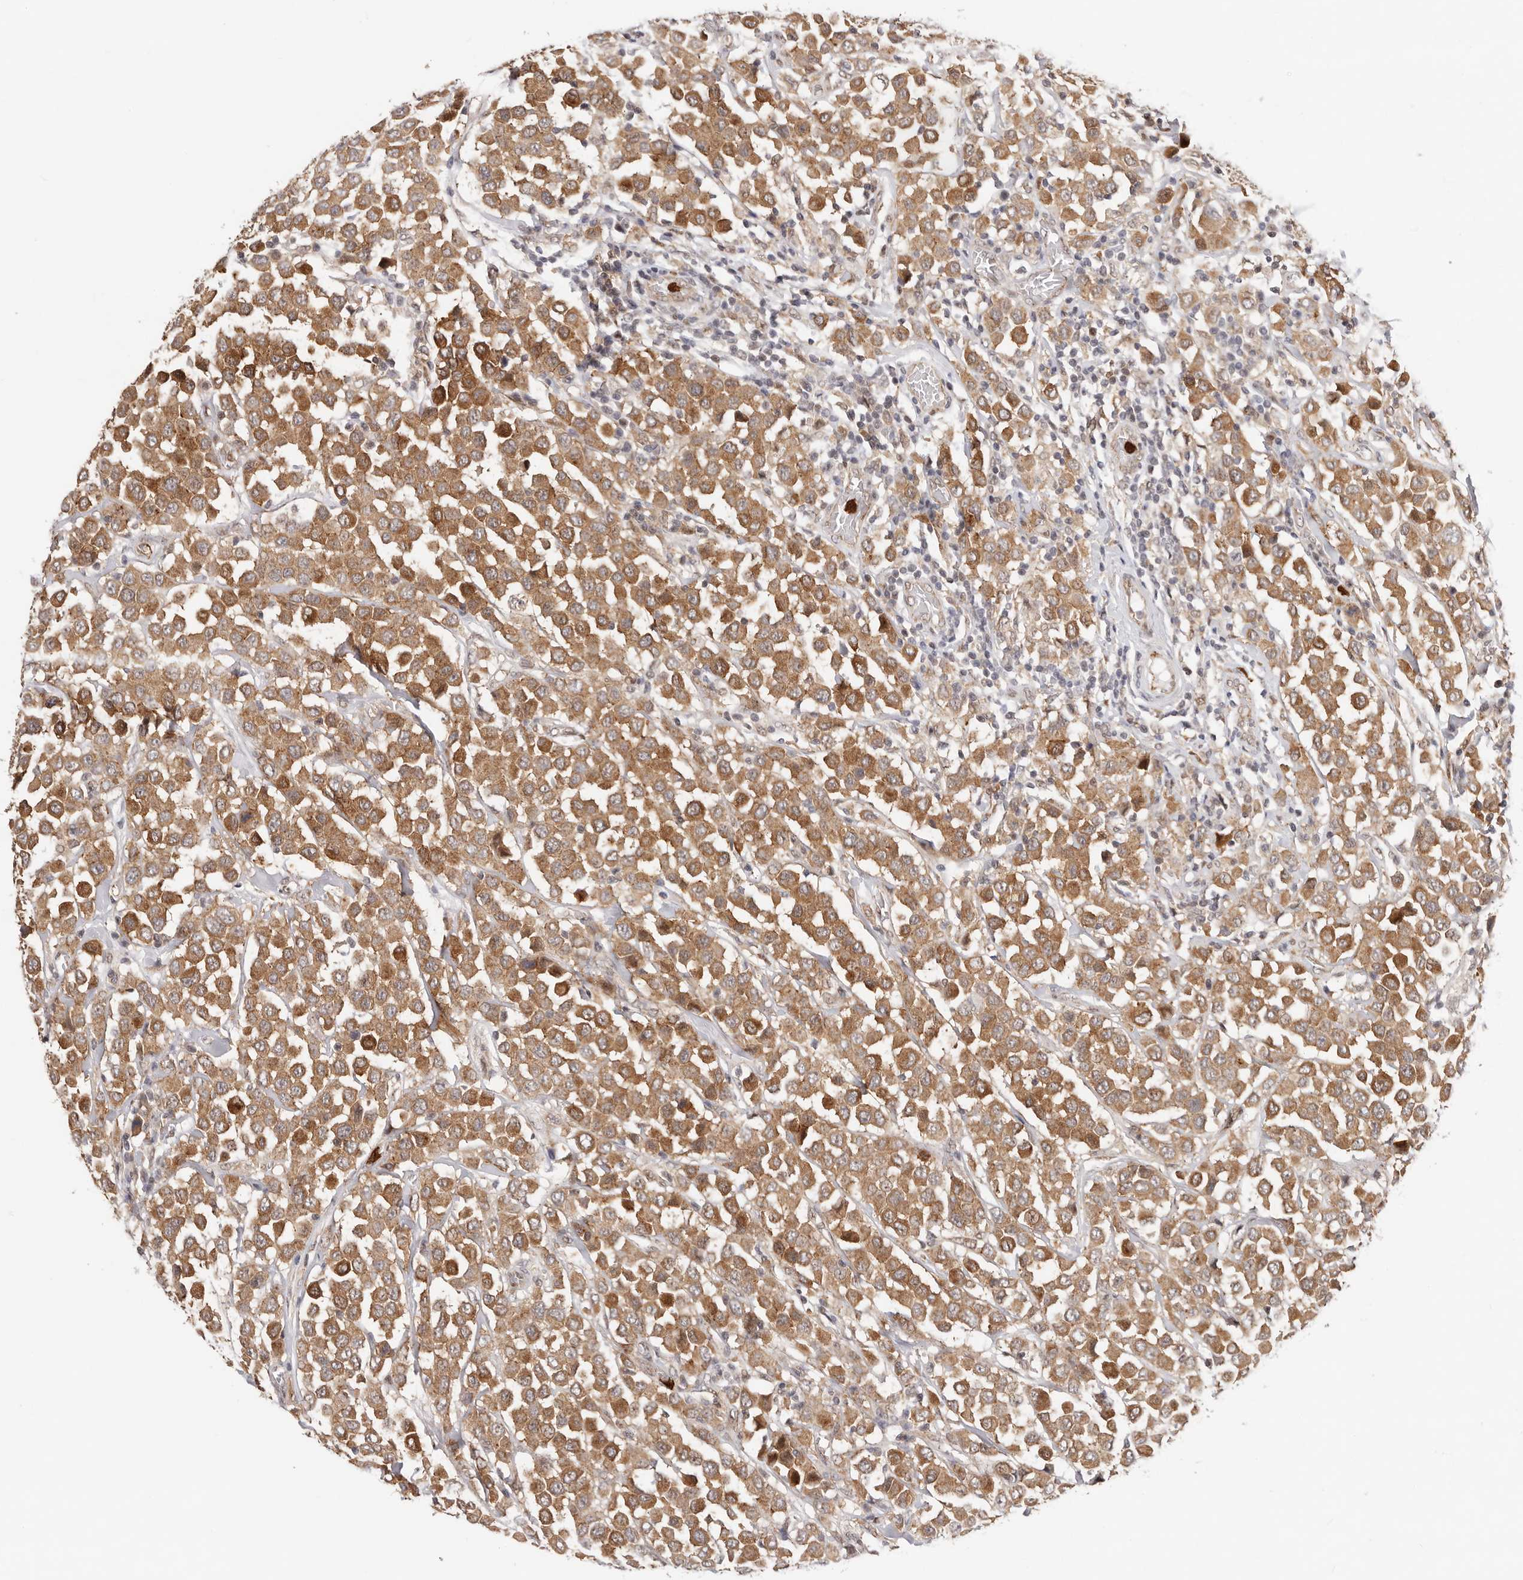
{"staining": {"intensity": "moderate", "quantity": ">75%", "location": "cytoplasmic/membranous"}, "tissue": "breast cancer", "cell_type": "Tumor cells", "image_type": "cancer", "snomed": [{"axis": "morphology", "description": "Duct carcinoma"}, {"axis": "topography", "description": "Breast"}], "caption": "Protein staining of intraductal carcinoma (breast) tissue shows moderate cytoplasmic/membranous positivity in approximately >75% of tumor cells.", "gene": "AFDN", "patient": {"sex": "female", "age": 61}}